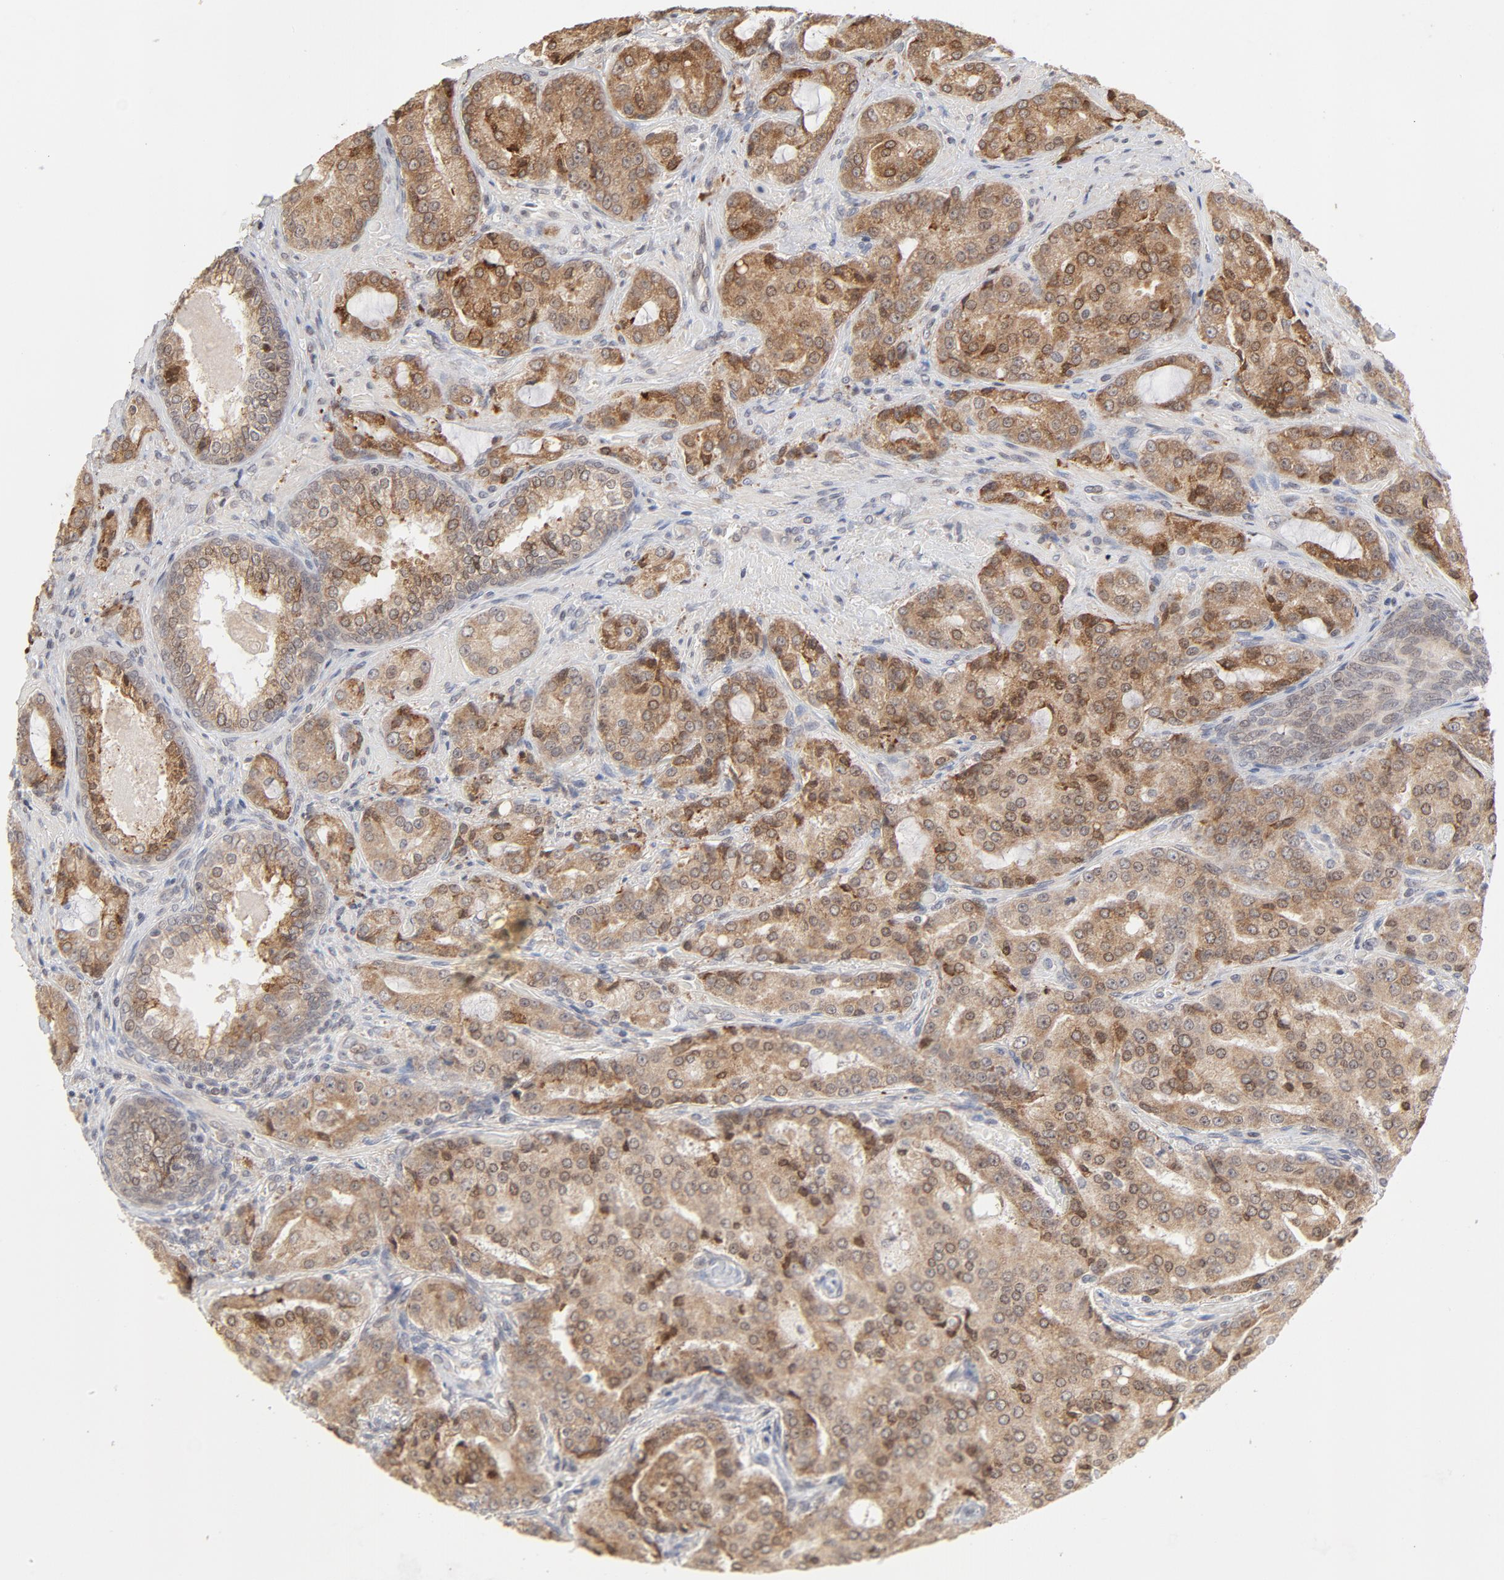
{"staining": {"intensity": "moderate", "quantity": ">75%", "location": "cytoplasmic/membranous,nuclear"}, "tissue": "prostate cancer", "cell_type": "Tumor cells", "image_type": "cancer", "snomed": [{"axis": "morphology", "description": "Adenocarcinoma, High grade"}, {"axis": "topography", "description": "Prostate"}], "caption": "Moderate cytoplasmic/membranous and nuclear protein expression is identified in approximately >75% of tumor cells in prostate cancer.", "gene": "ARIH1", "patient": {"sex": "male", "age": 72}}